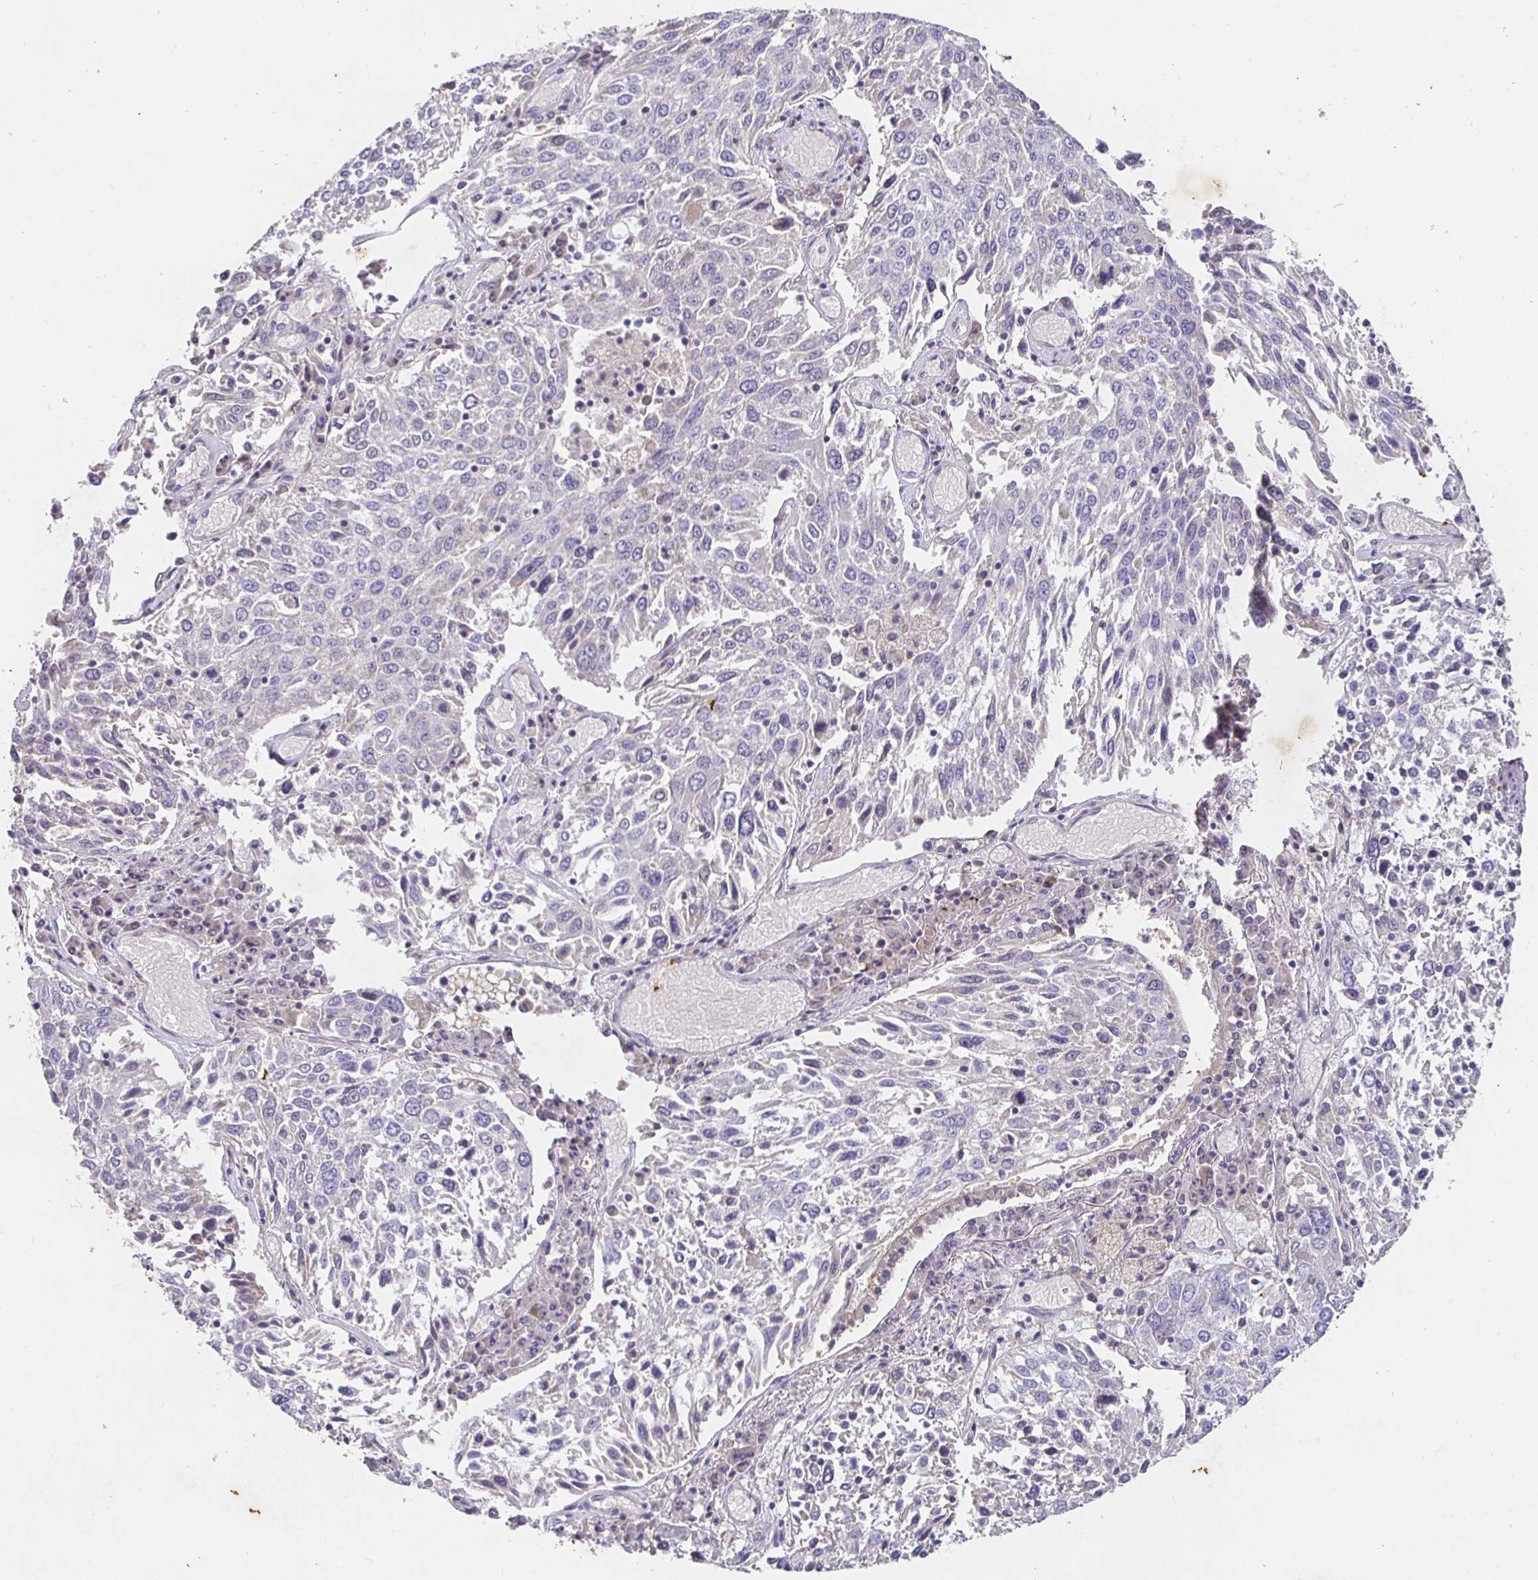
{"staining": {"intensity": "negative", "quantity": "none", "location": "none"}, "tissue": "lung cancer", "cell_type": "Tumor cells", "image_type": "cancer", "snomed": [{"axis": "morphology", "description": "Squamous cell carcinoma, NOS"}, {"axis": "topography", "description": "Lung"}], "caption": "Tumor cells are negative for brown protein staining in squamous cell carcinoma (lung).", "gene": "SHISA4", "patient": {"sex": "male", "age": 65}}